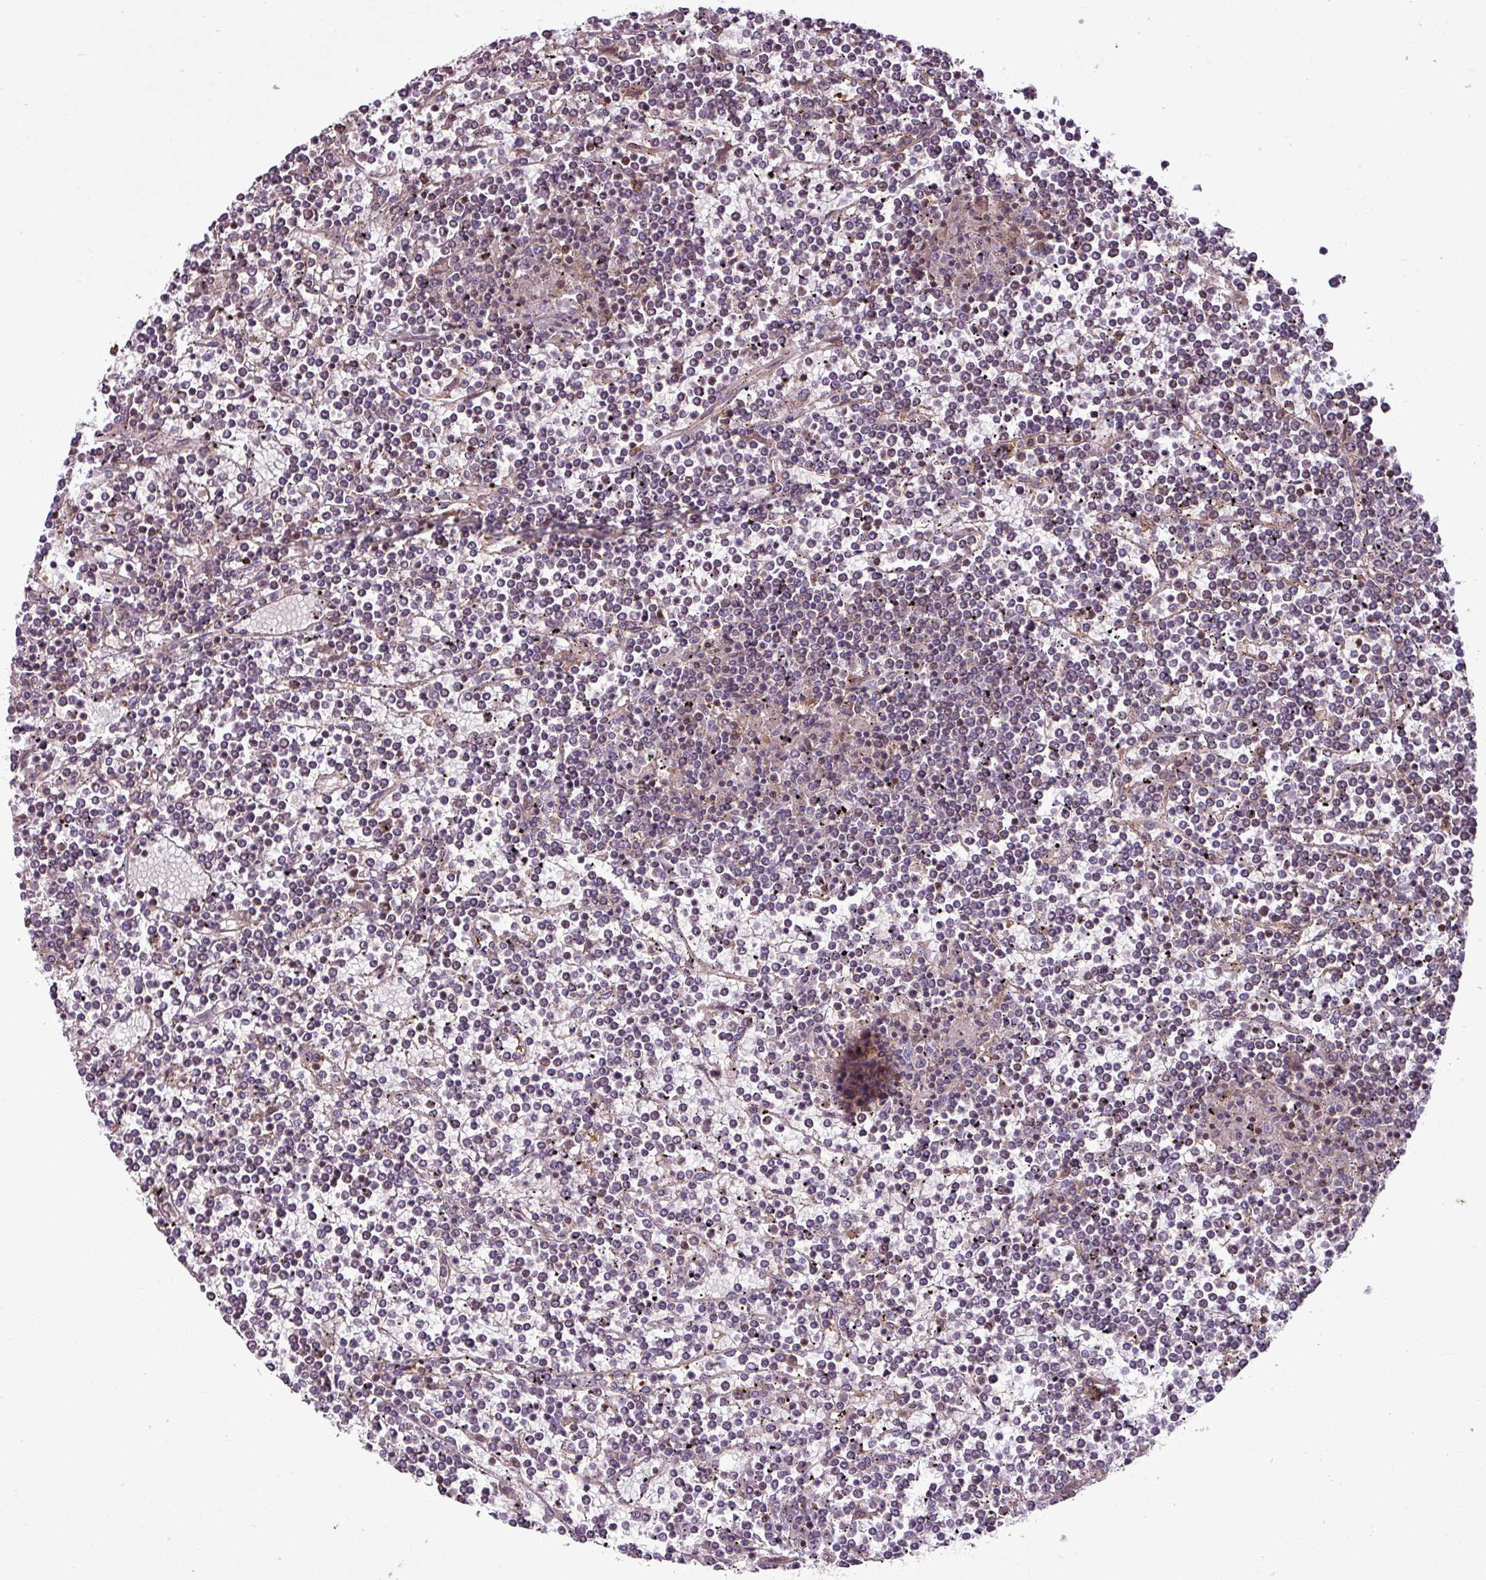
{"staining": {"intensity": "weak", "quantity": "25%-75%", "location": "cytoplasmic/membranous"}, "tissue": "lymphoma", "cell_type": "Tumor cells", "image_type": "cancer", "snomed": [{"axis": "morphology", "description": "Malignant lymphoma, non-Hodgkin's type, Low grade"}, {"axis": "topography", "description": "Spleen"}], "caption": "Malignant lymphoma, non-Hodgkin's type (low-grade) was stained to show a protein in brown. There is low levels of weak cytoplasmic/membranous expression in approximately 25%-75% of tumor cells. The protein of interest is shown in brown color, while the nuclei are stained blue.", "gene": "ZNF106", "patient": {"sex": "female", "age": 19}}